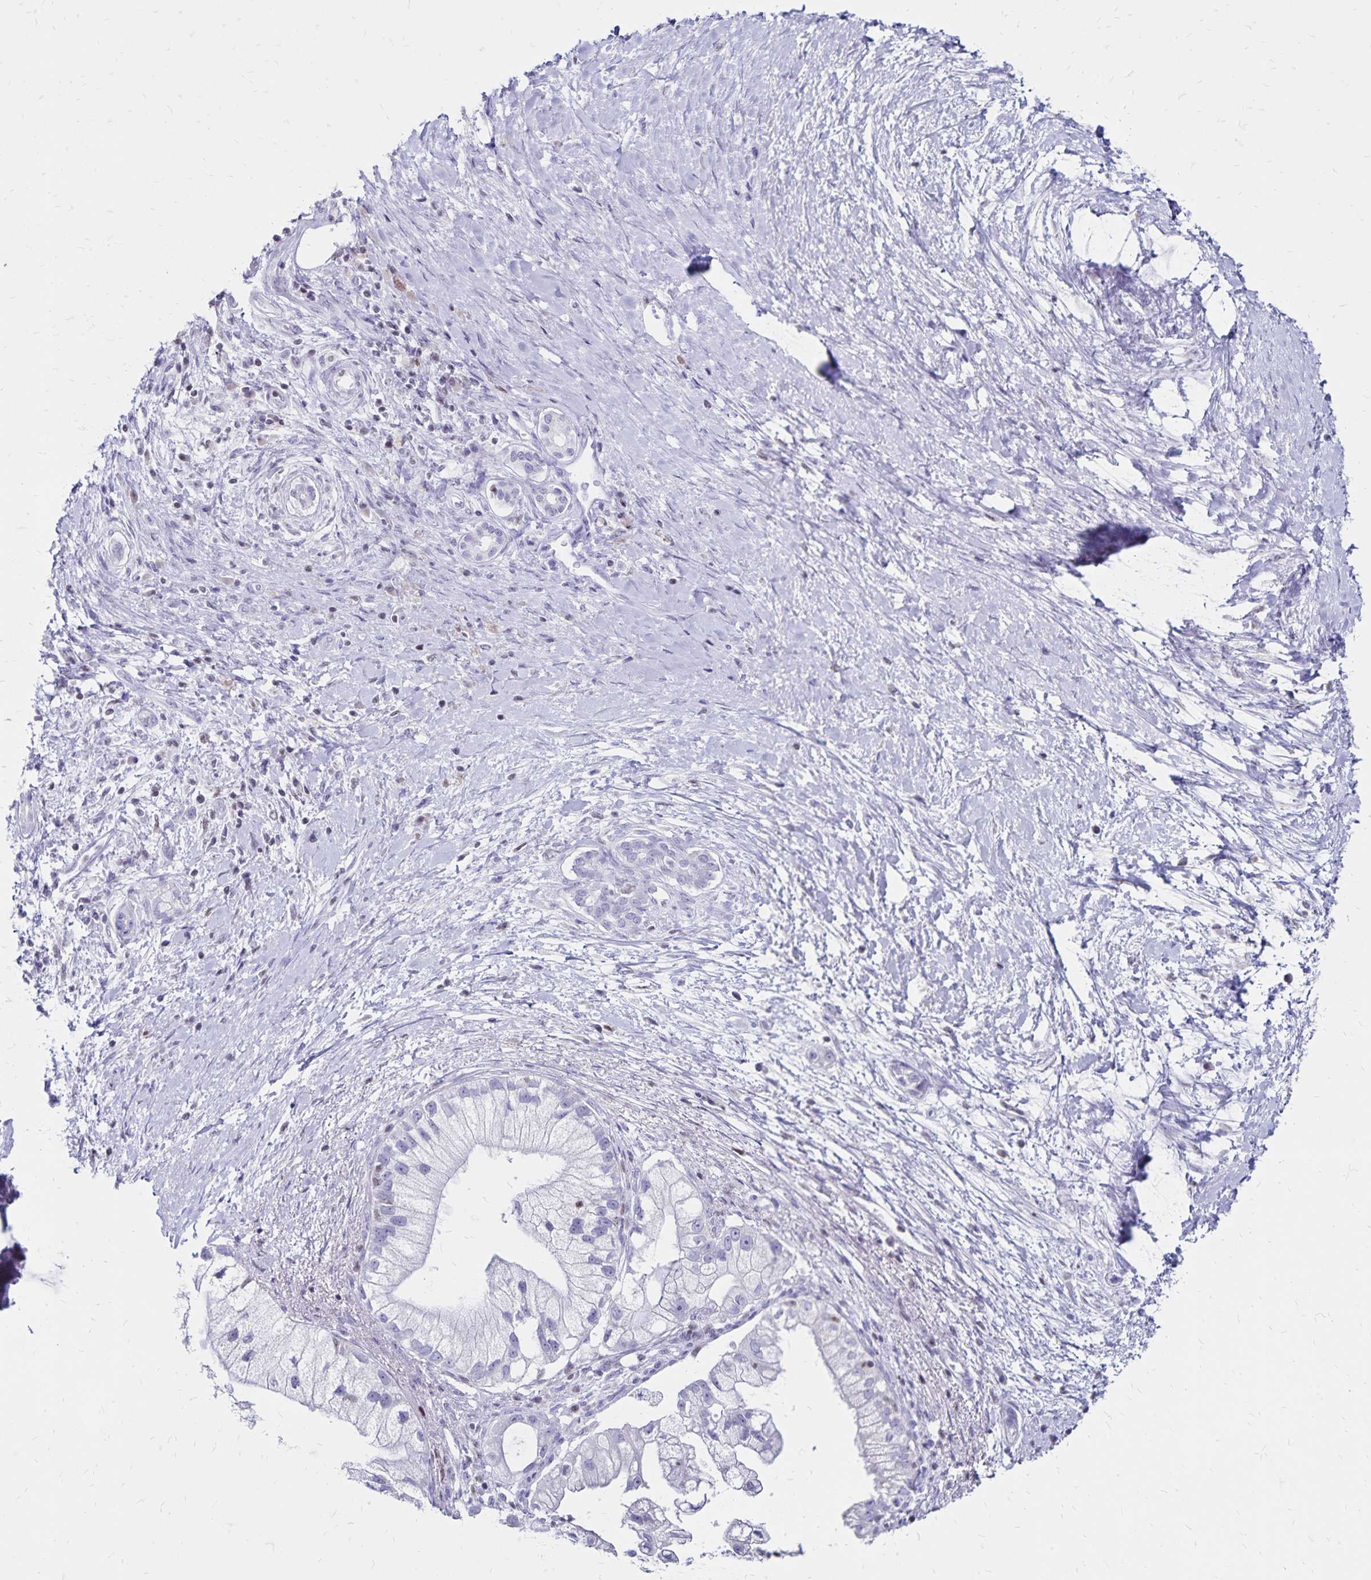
{"staining": {"intensity": "negative", "quantity": "none", "location": "none"}, "tissue": "pancreatic cancer", "cell_type": "Tumor cells", "image_type": "cancer", "snomed": [{"axis": "morphology", "description": "Adenocarcinoma, NOS"}, {"axis": "topography", "description": "Pancreas"}], "caption": "There is no significant expression in tumor cells of pancreatic adenocarcinoma.", "gene": "IKZF1", "patient": {"sex": "male", "age": 70}}